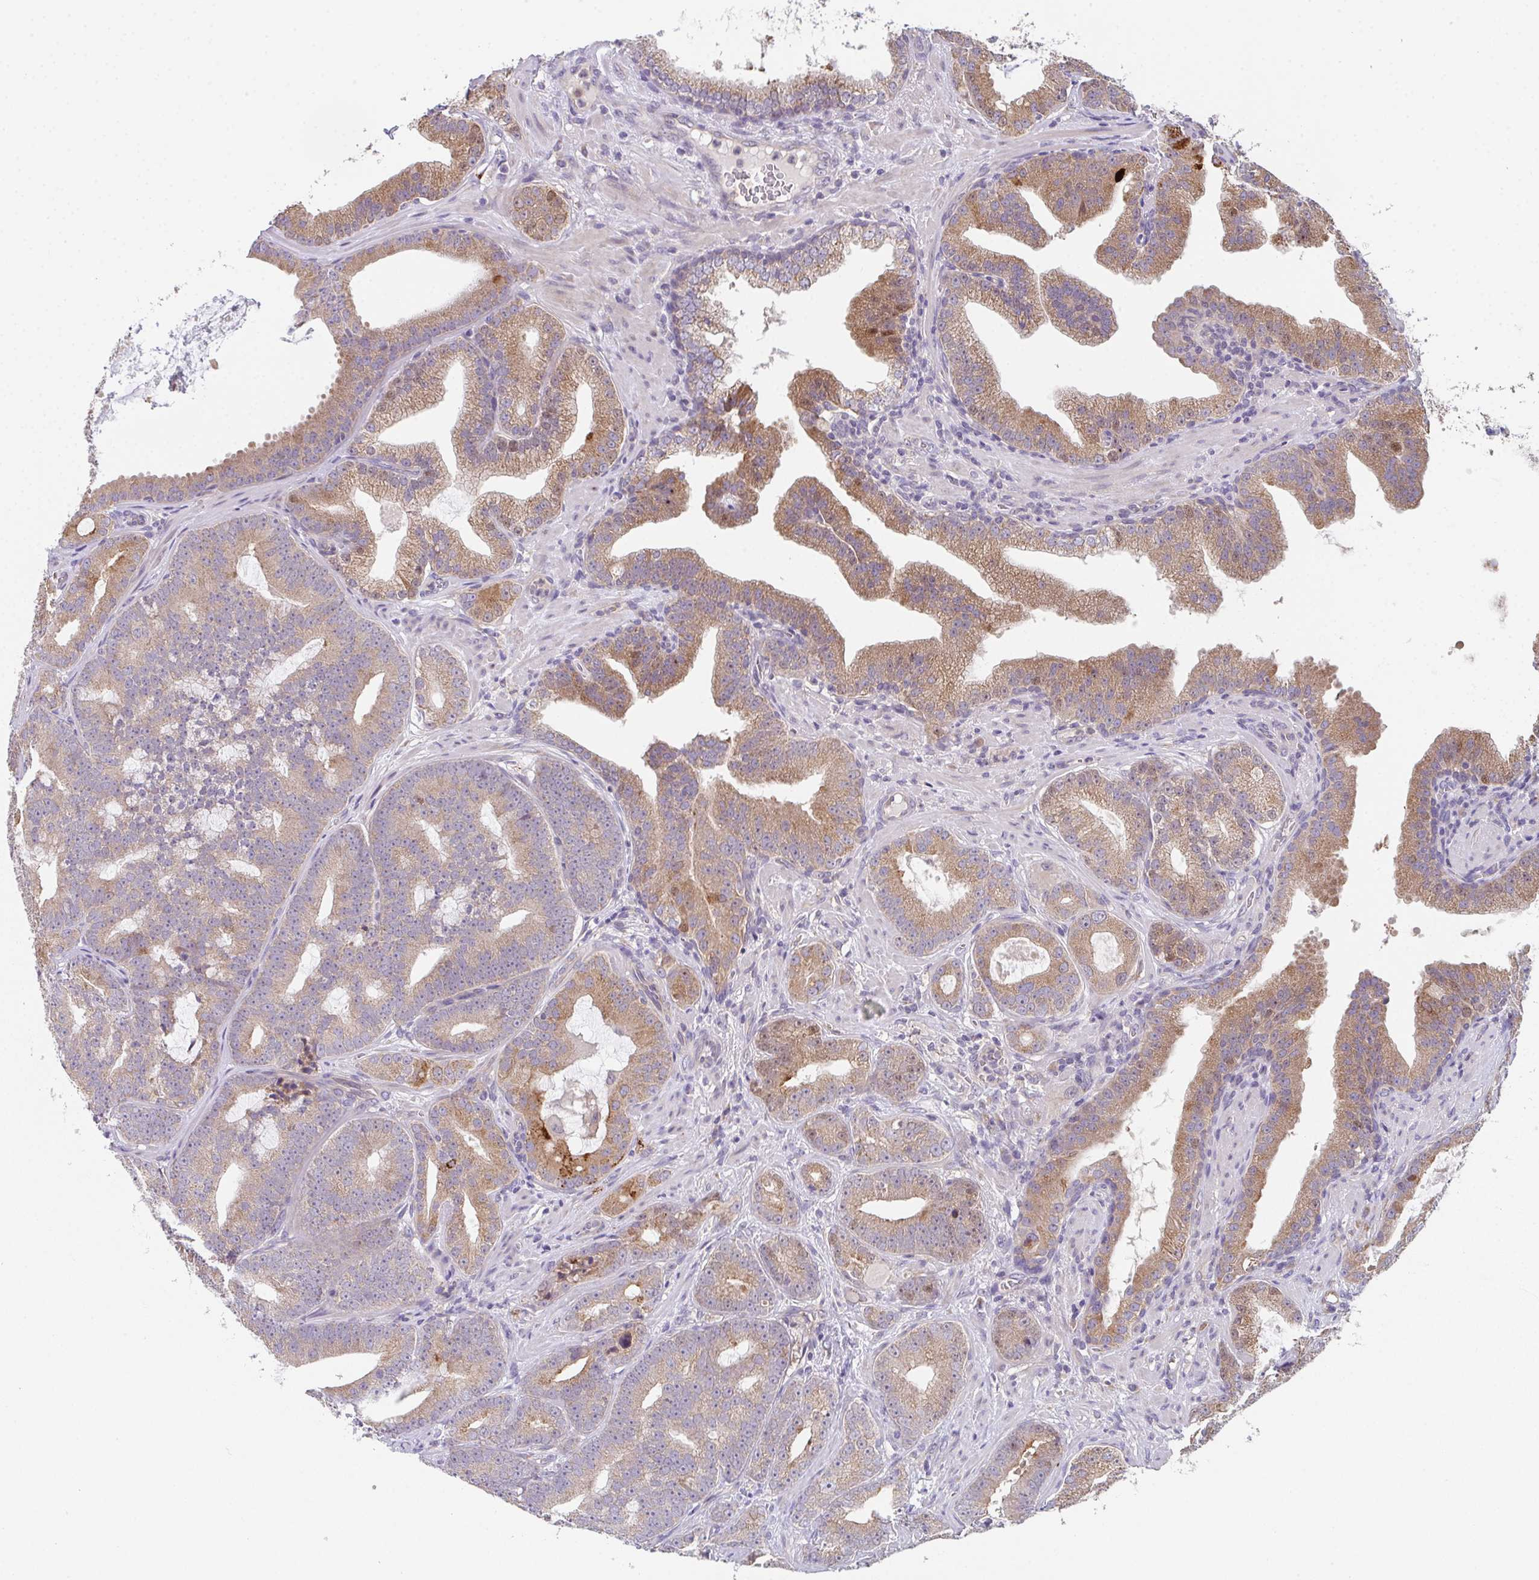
{"staining": {"intensity": "moderate", "quantity": ">75%", "location": "cytoplasmic/membranous"}, "tissue": "prostate cancer", "cell_type": "Tumor cells", "image_type": "cancer", "snomed": [{"axis": "morphology", "description": "Adenocarcinoma, High grade"}, {"axis": "topography", "description": "Prostate"}], "caption": "The histopathology image shows staining of prostate cancer (high-grade adenocarcinoma), revealing moderate cytoplasmic/membranous protein staining (brown color) within tumor cells.", "gene": "TSPAN31", "patient": {"sex": "male", "age": 65}}